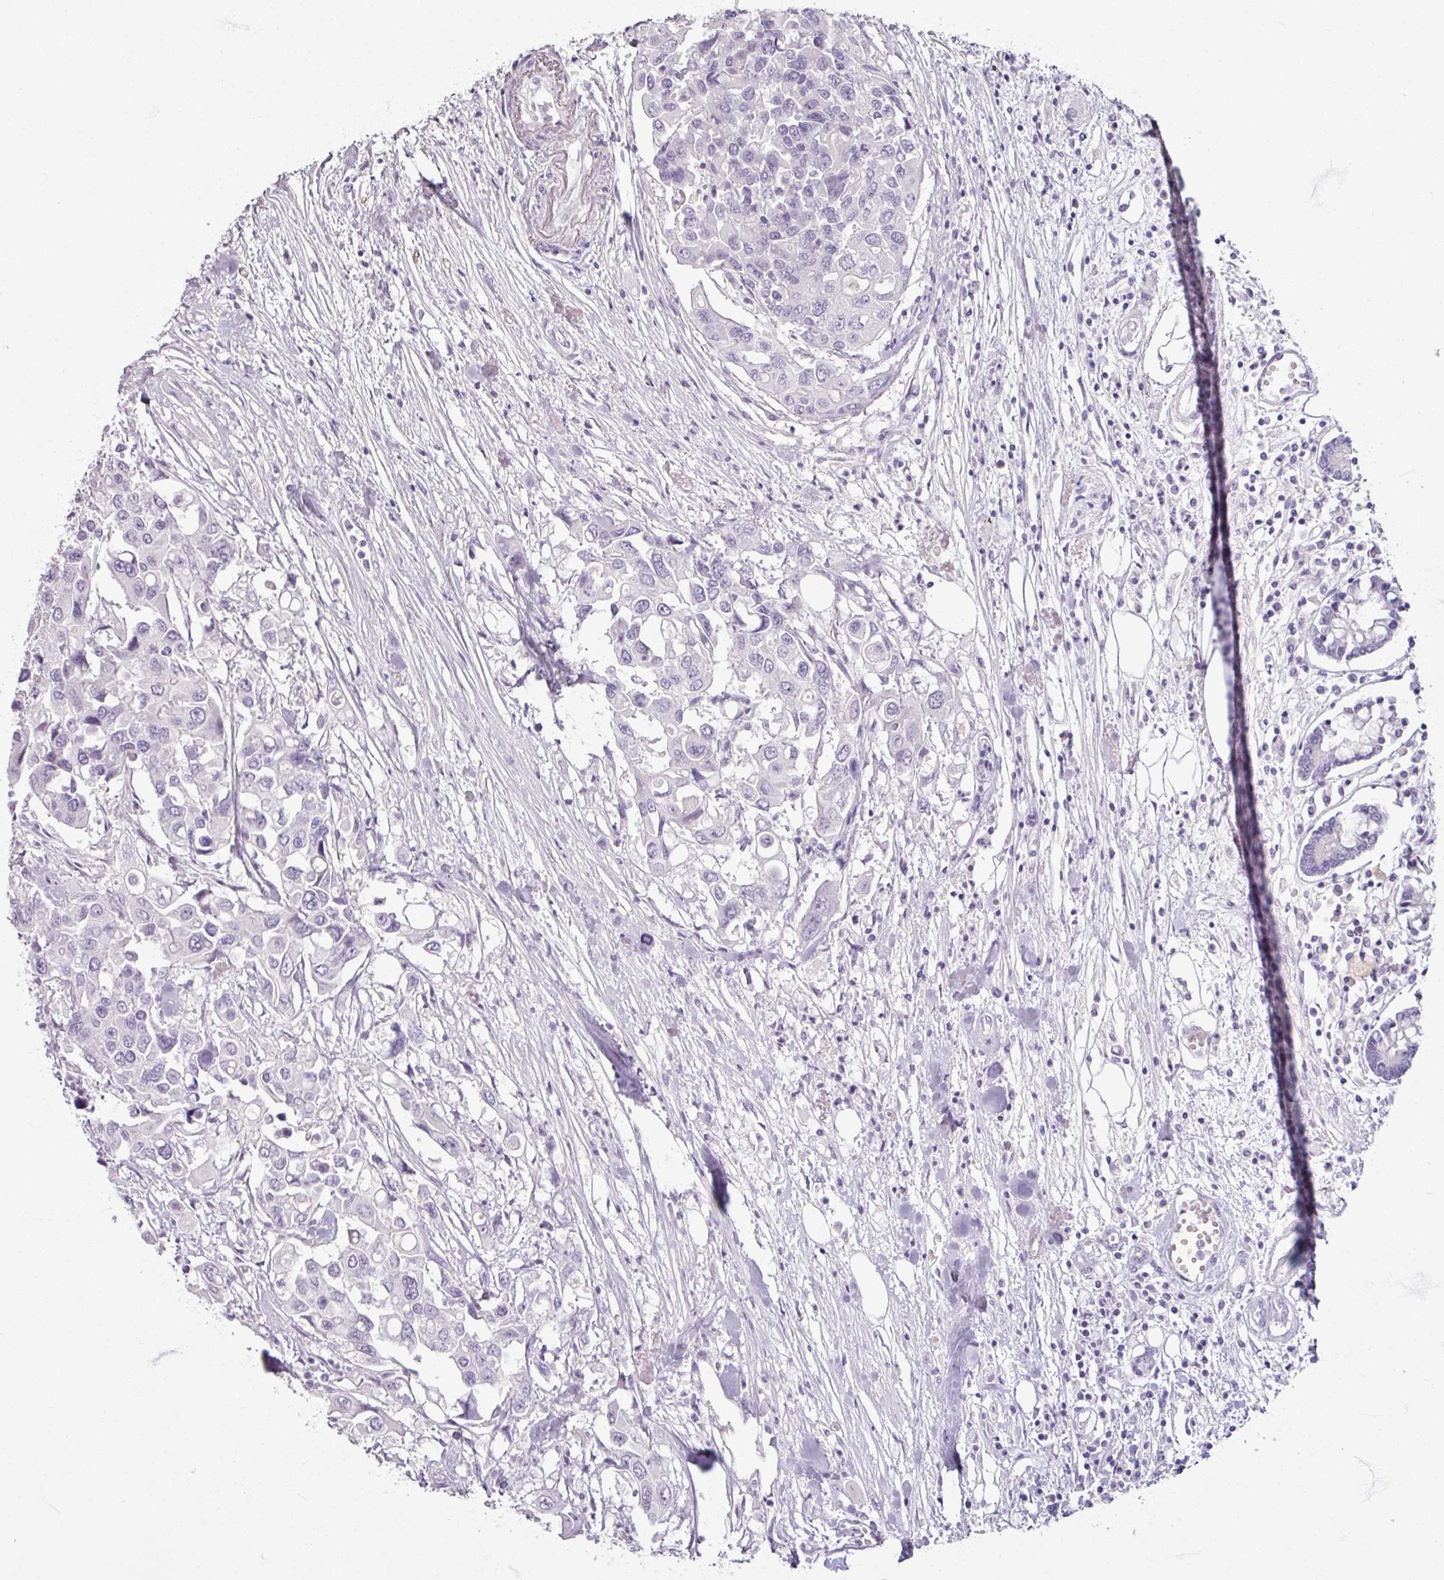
{"staining": {"intensity": "negative", "quantity": "none", "location": "none"}, "tissue": "colorectal cancer", "cell_type": "Tumor cells", "image_type": "cancer", "snomed": [{"axis": "morphology", "description": "Adenocarcinoma, NOS"}, {"axis": "topography", "description": "Colon"}], "caption": "IHC image of colorectal adenocarcinoma stained for a protein (brown), which exhibits no positivity in tumor cells.", "gene": "ARG1", "patient": {"sex": "male", "age": 77}}